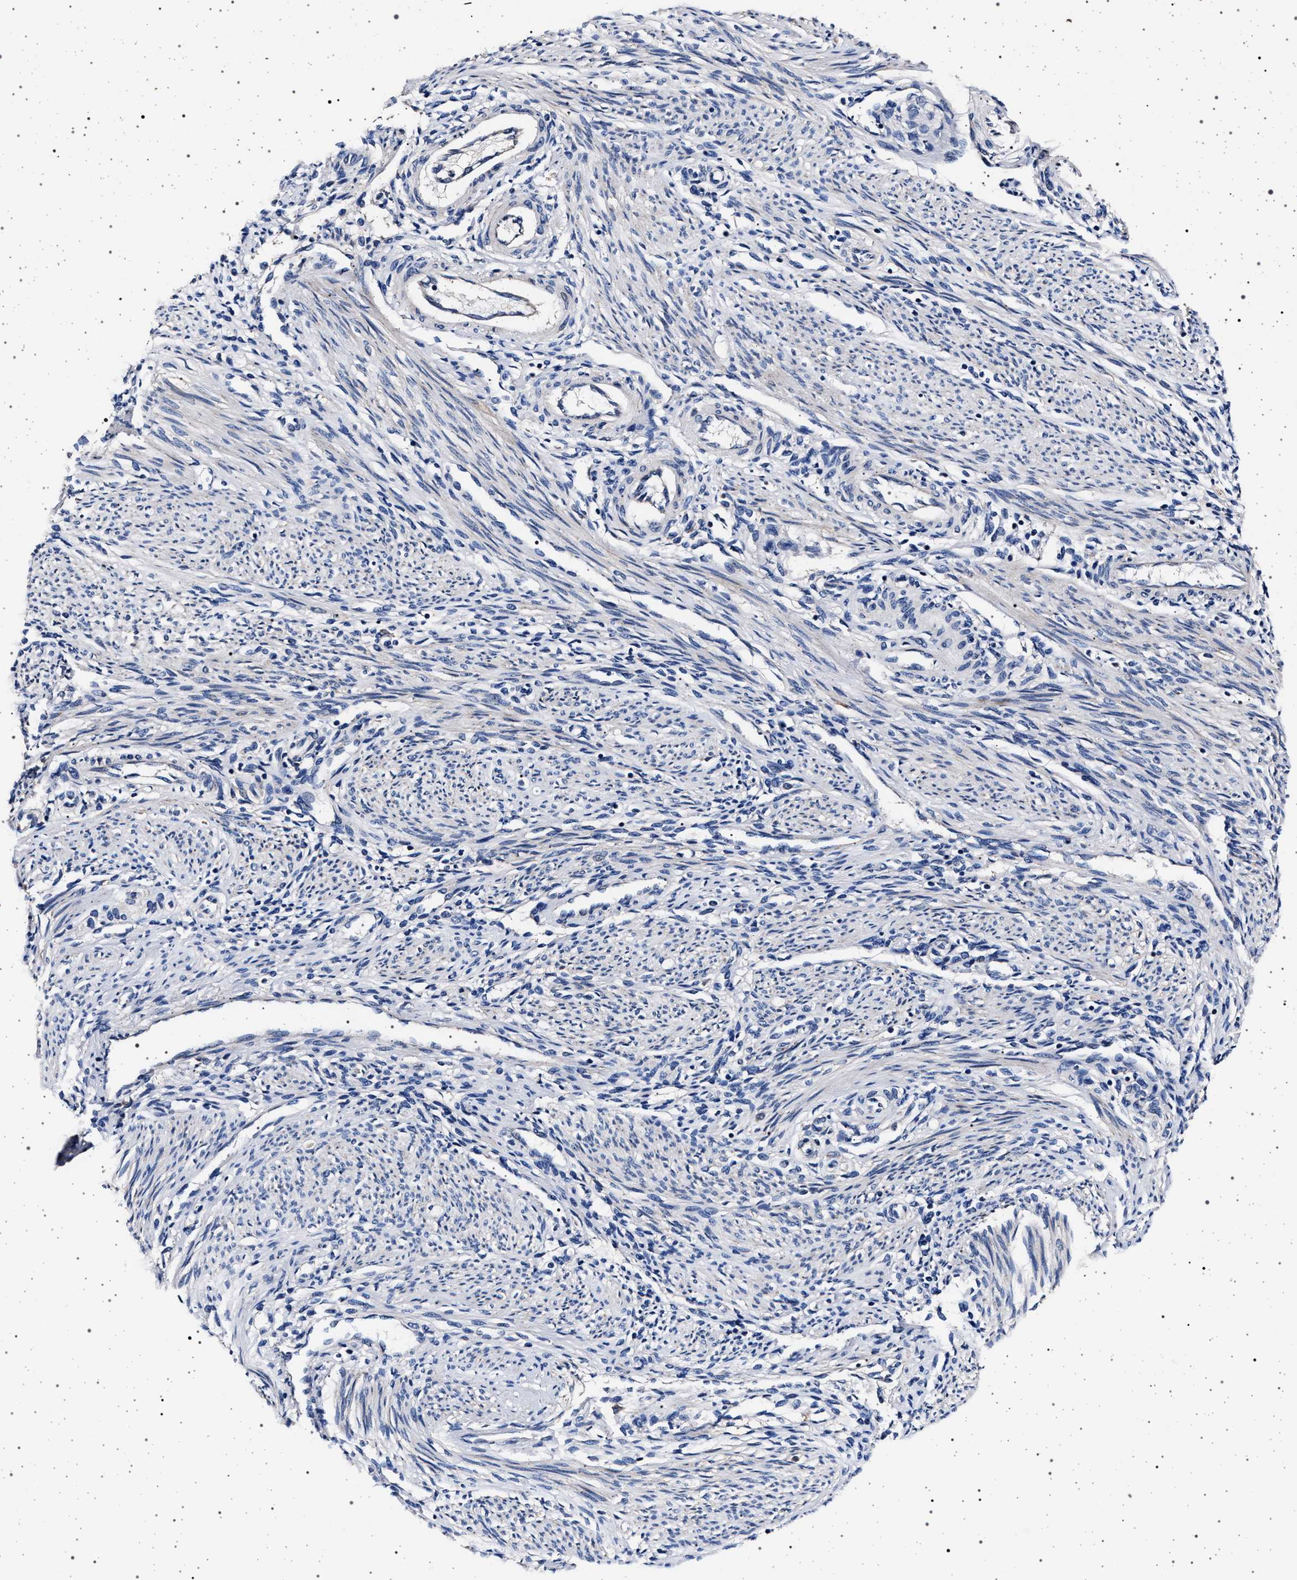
{"staining": {"intensity": "negative", "quantity": "none", "location": "none"}, "tissue": "endometrium", "cell_type": "Cells in endometrial stroma", "image_type": "normal", "snomed": [{"axis": "morphology", "description": "Normal tissue, NOS"}, {"axis": "topography", "description": "Endometrium"}], "caption": "Immunohistochemical staining of unremarkable human endometrium reveals no significant positivity in cells in endometrial stroma.", "gene": "MAP3K2", "patient": {"sex": "female", "age": 42}}